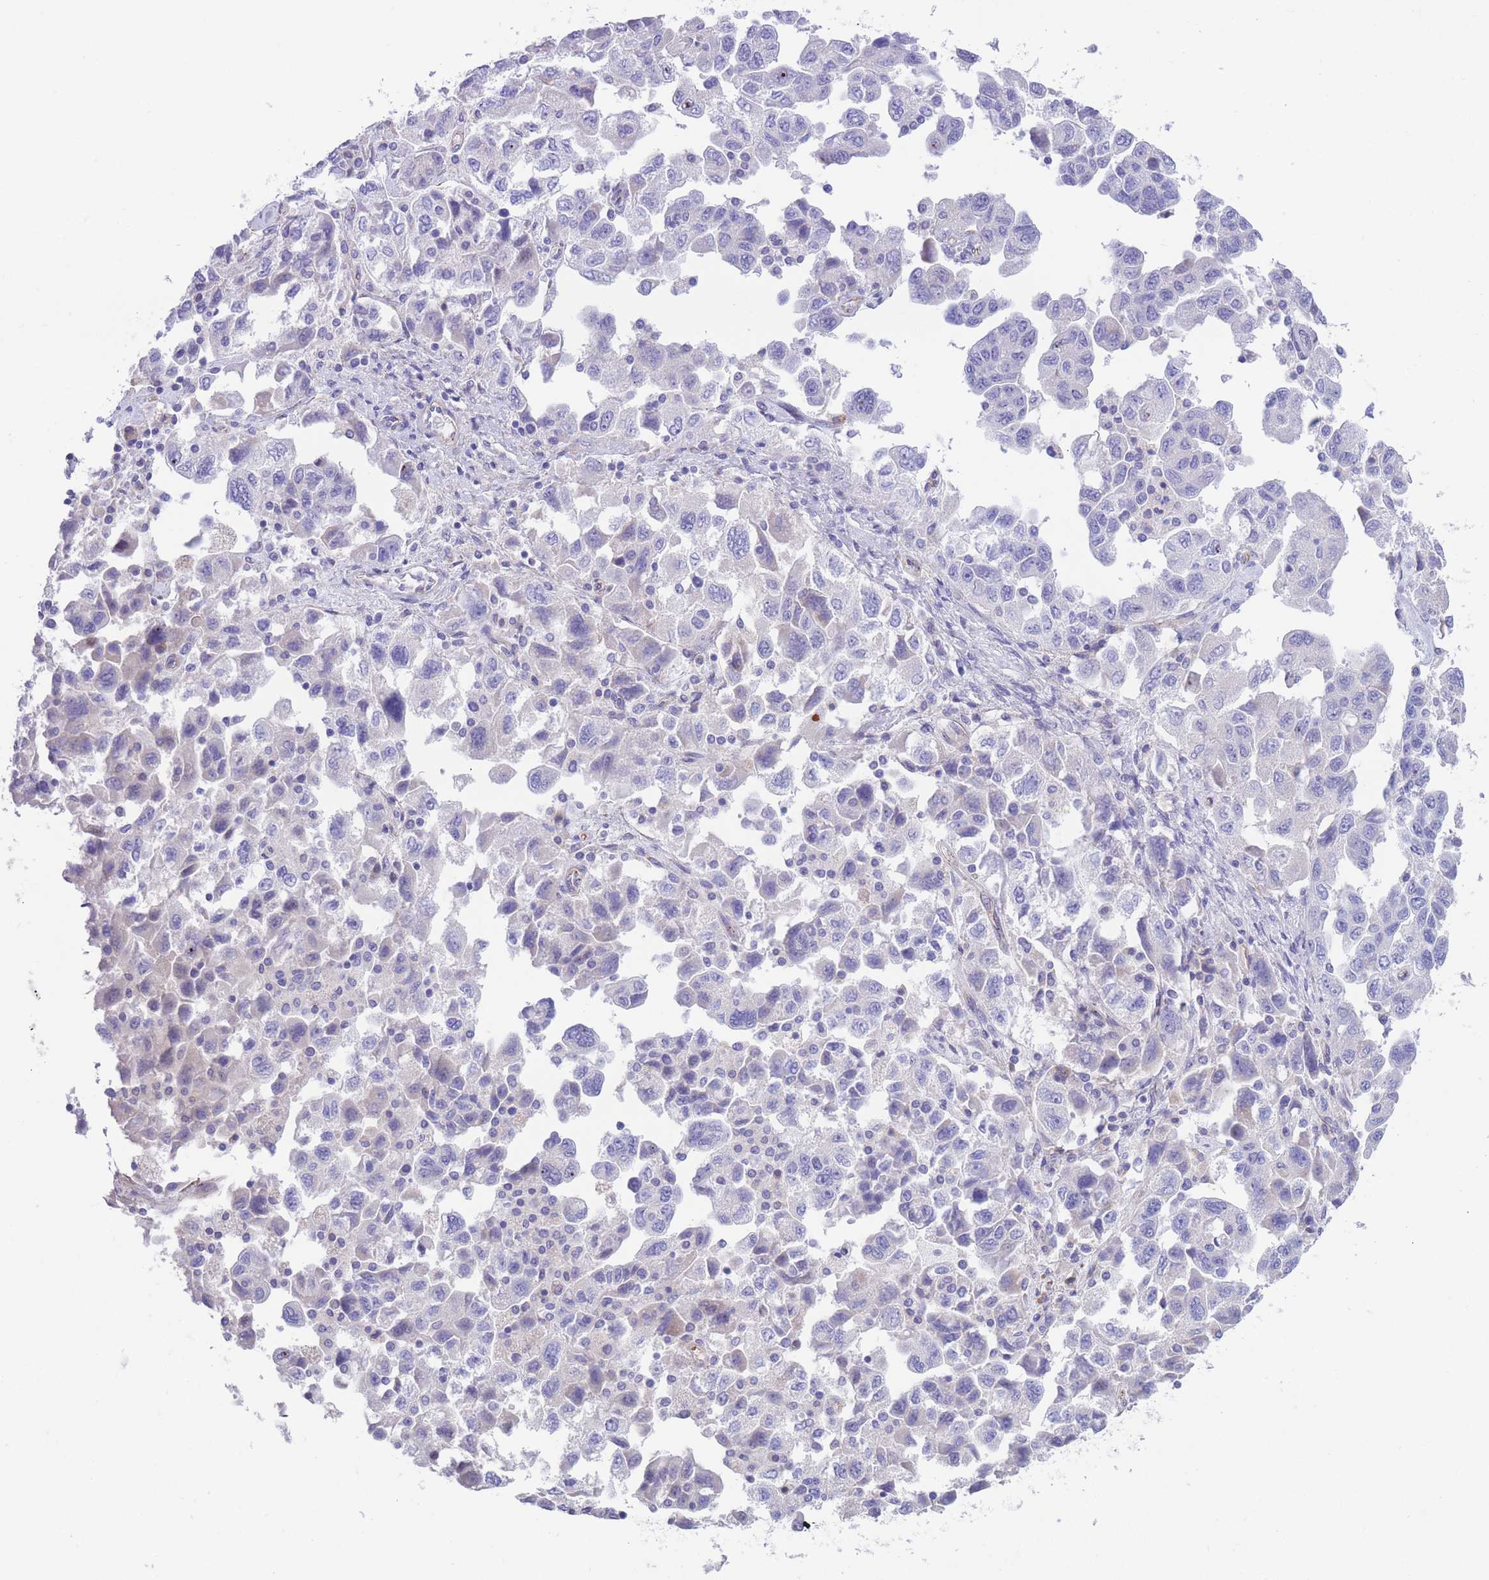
{"staining": {"intensity": "negative", "quantity": "none", "location": "none"}, "tissue": "ovarian cancer", "cell_type": "Tumor cells", "image_type": "cancer", "snomed": [{"axis": "morphology", "description": "Carcinoma, NOS"}, {"axis": "morphology", "description": "Cystadenocarcinoma, serous, NOS"}, {"axis": "topography", "description": "Ovary"}], "caption": "Tumor cells are negative for brown protein staining in ovarian cancer (carcinoma).", "gene": "DET1", "patient": {"sex": "female", "age": 69}}